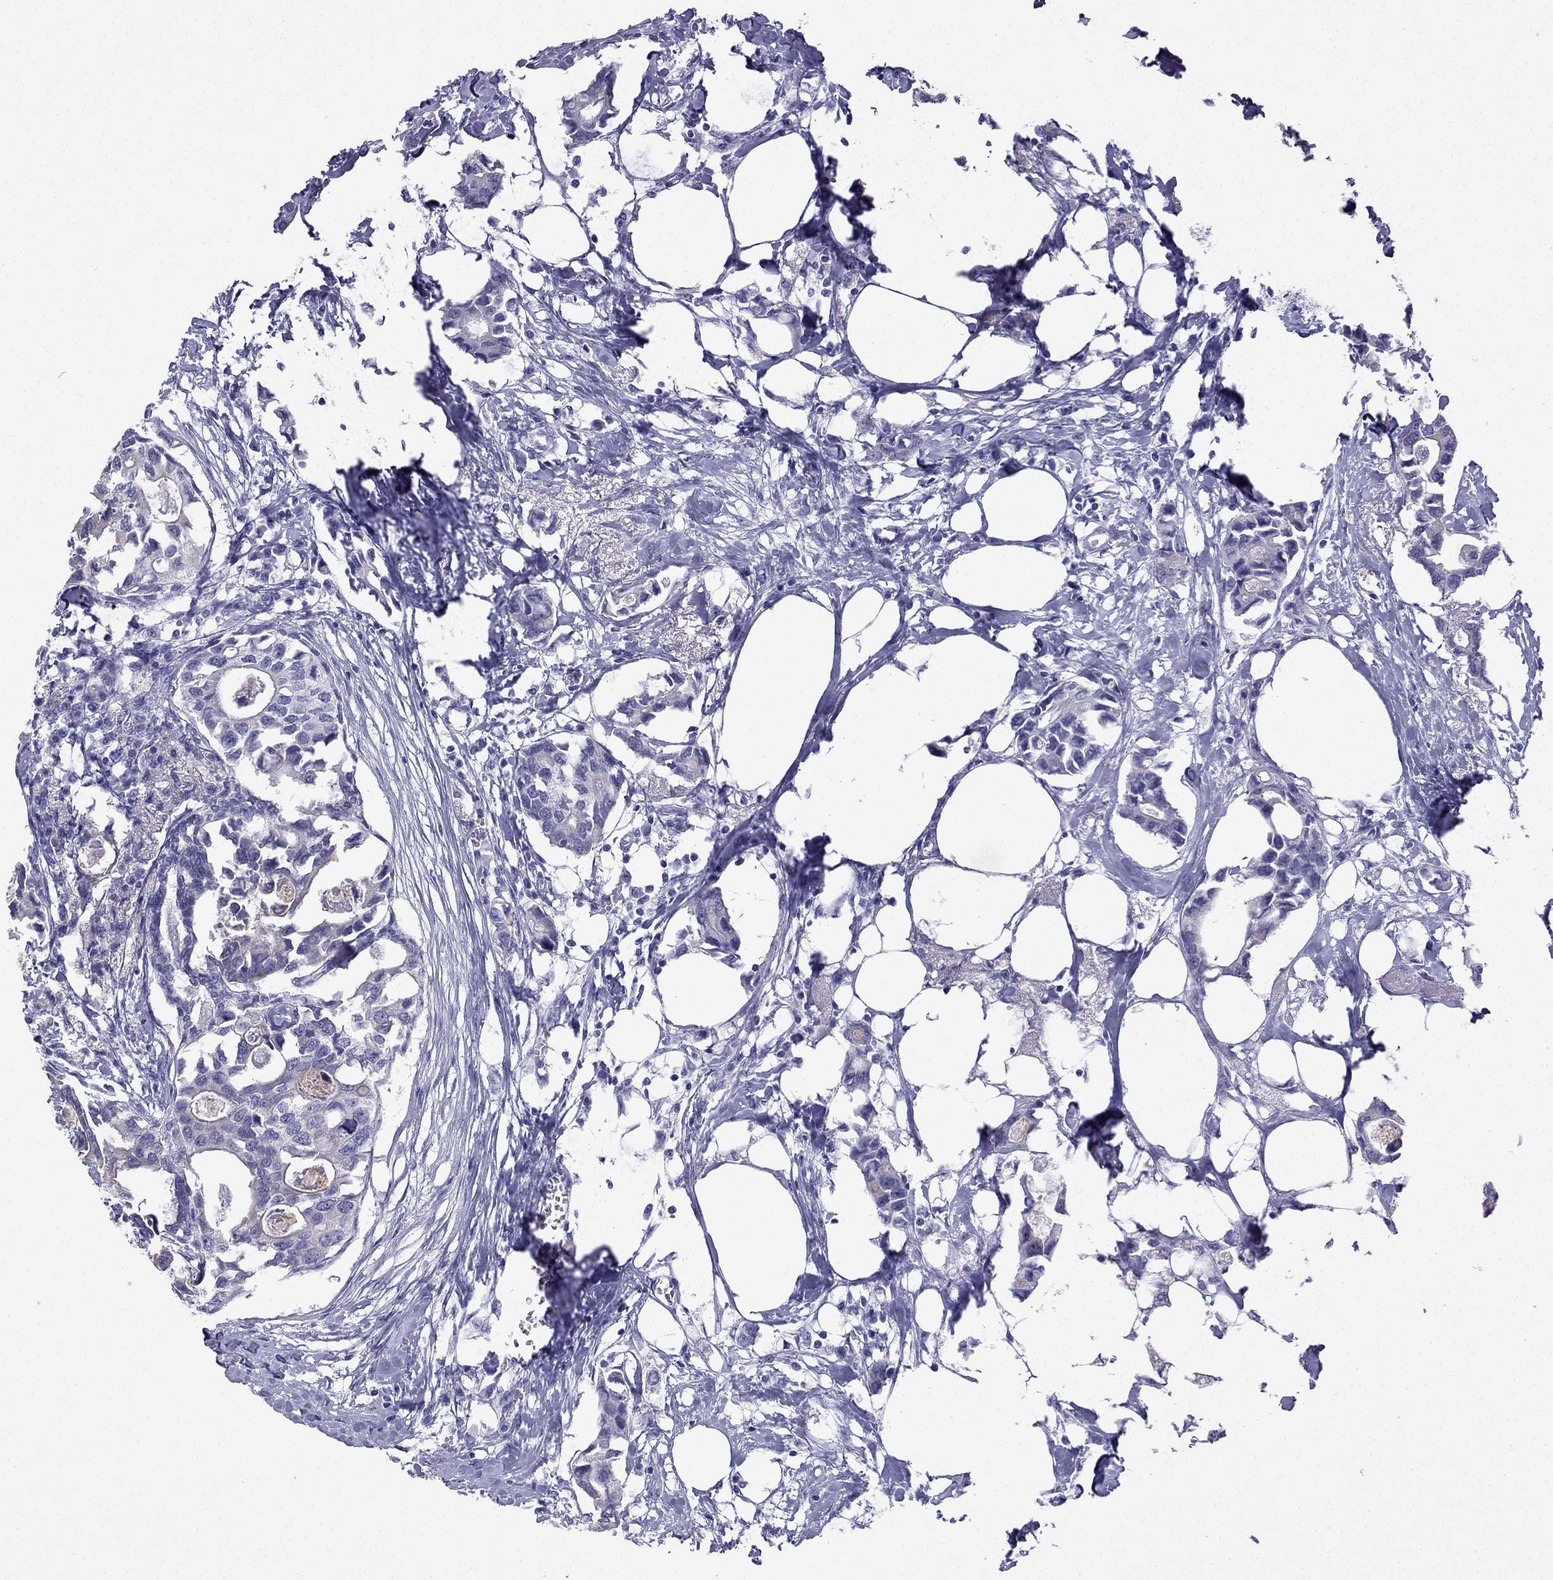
{"staining": {"intensity": "weak", "quantity": "<25%", "location": "cytoplasmic/membranous"}, "tissue": "breast cancer", "cell_type": "Tumor cells", "image_type": "cancer", "snomed": [{"axis": "morphology", "description": "Duct carcinoma"}, {"axis": "topography", "description": "Breast"}], "caption": "DAB immunohistochemical staining of human infiltrating ductal carcinoma (breast) displays no significant staining in tumor cells.", "gene": "GJA8", "patient": {"sex": "female", "age": 83}}